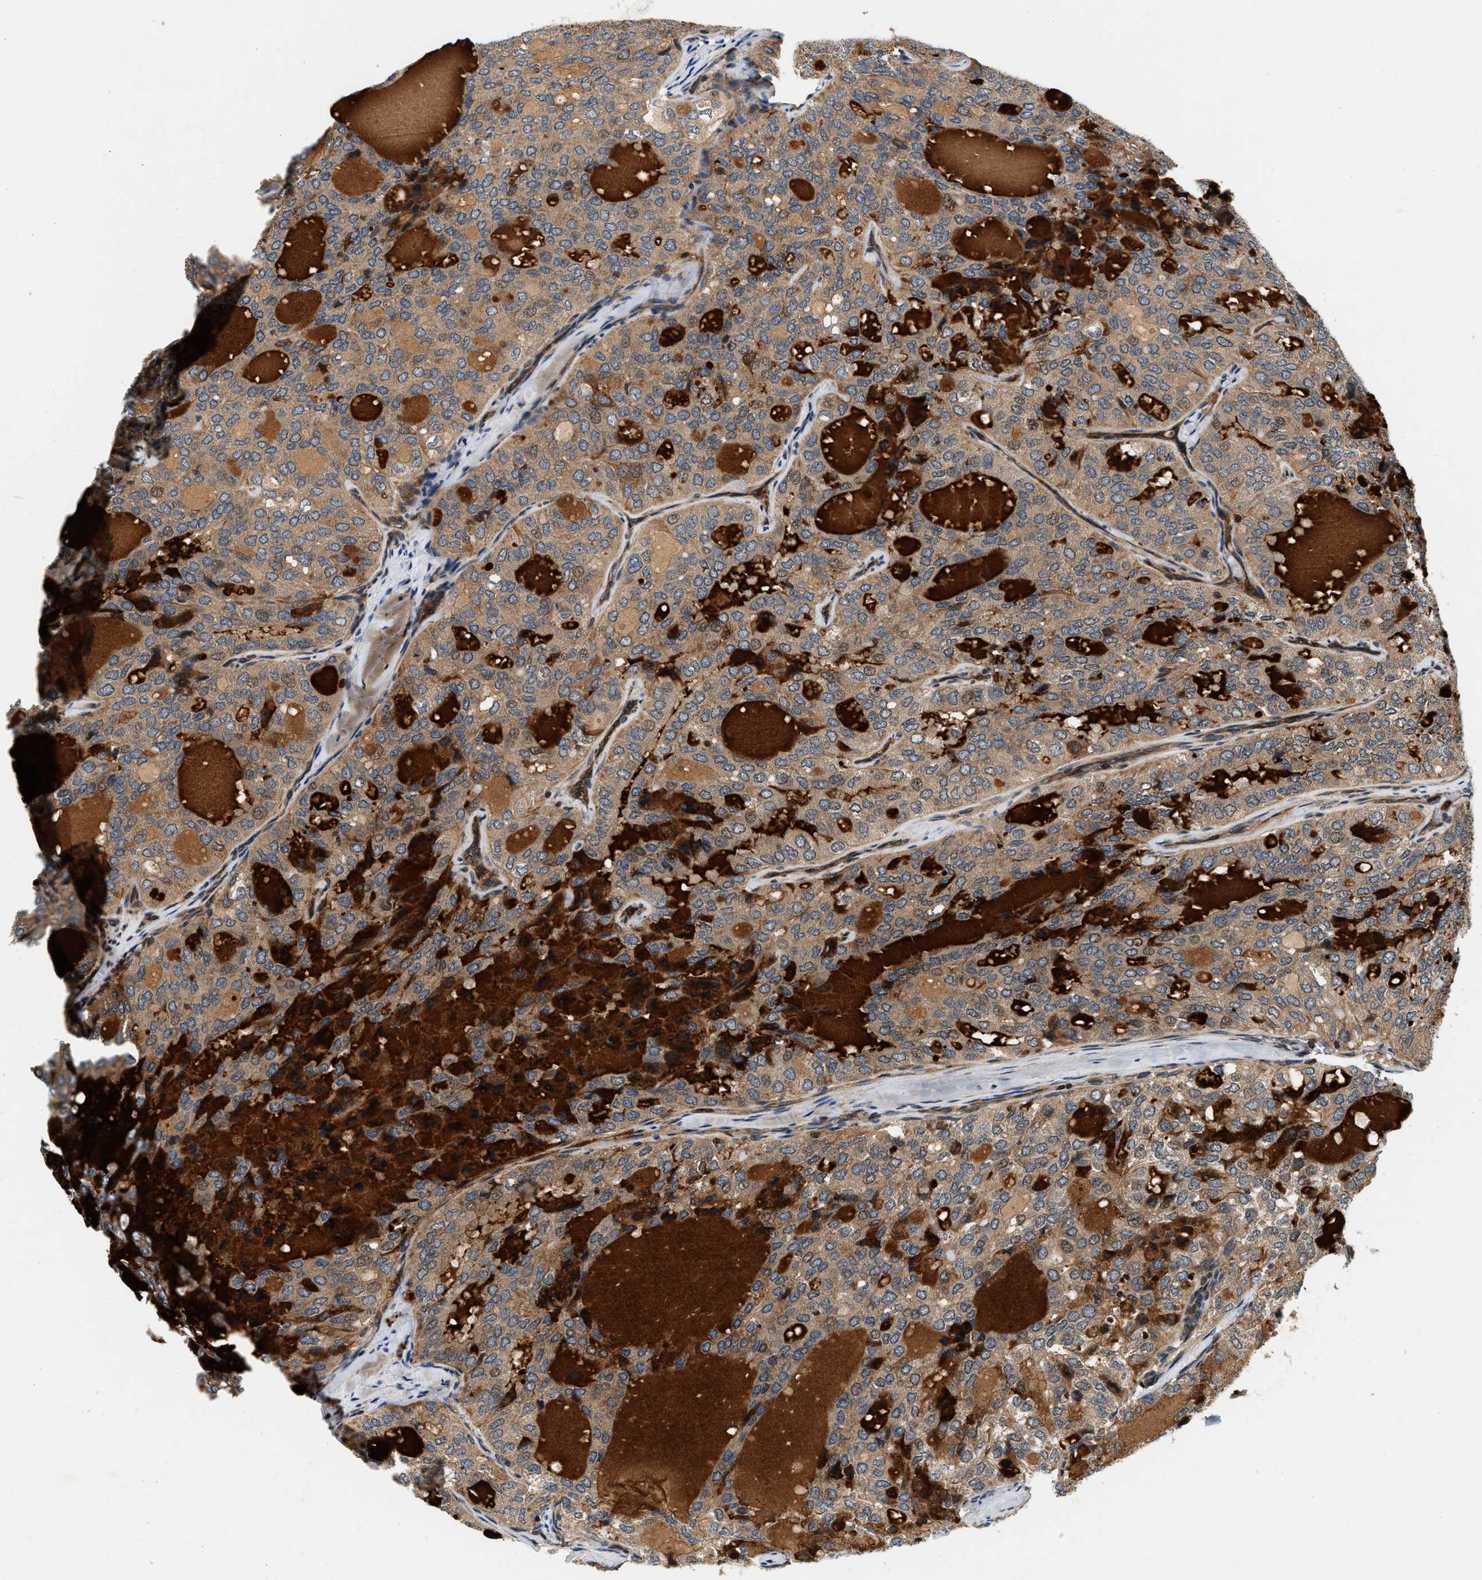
{"staining": {"intensity": "moderate", "quantity": ">75%", "location": "cytoplasmic/membranous"}, "tissue": "thyroid cancer", "cell_type": "Tumor cells", "image_type": "cancer", "snomed": [{"axis": "morphology", "description": "Follicular adenoma carcinoma, NOS"}, {"axis": "topography", "description": "Thyroid gland"}], "caption": "A brown stain shows moderate cytoplasmic/membranous expression of a protein in thyroid follicular adenoma carcinoma tumor cells.", "gene": "SAMD9", "patient": {"sex": "male", "age": 75}}